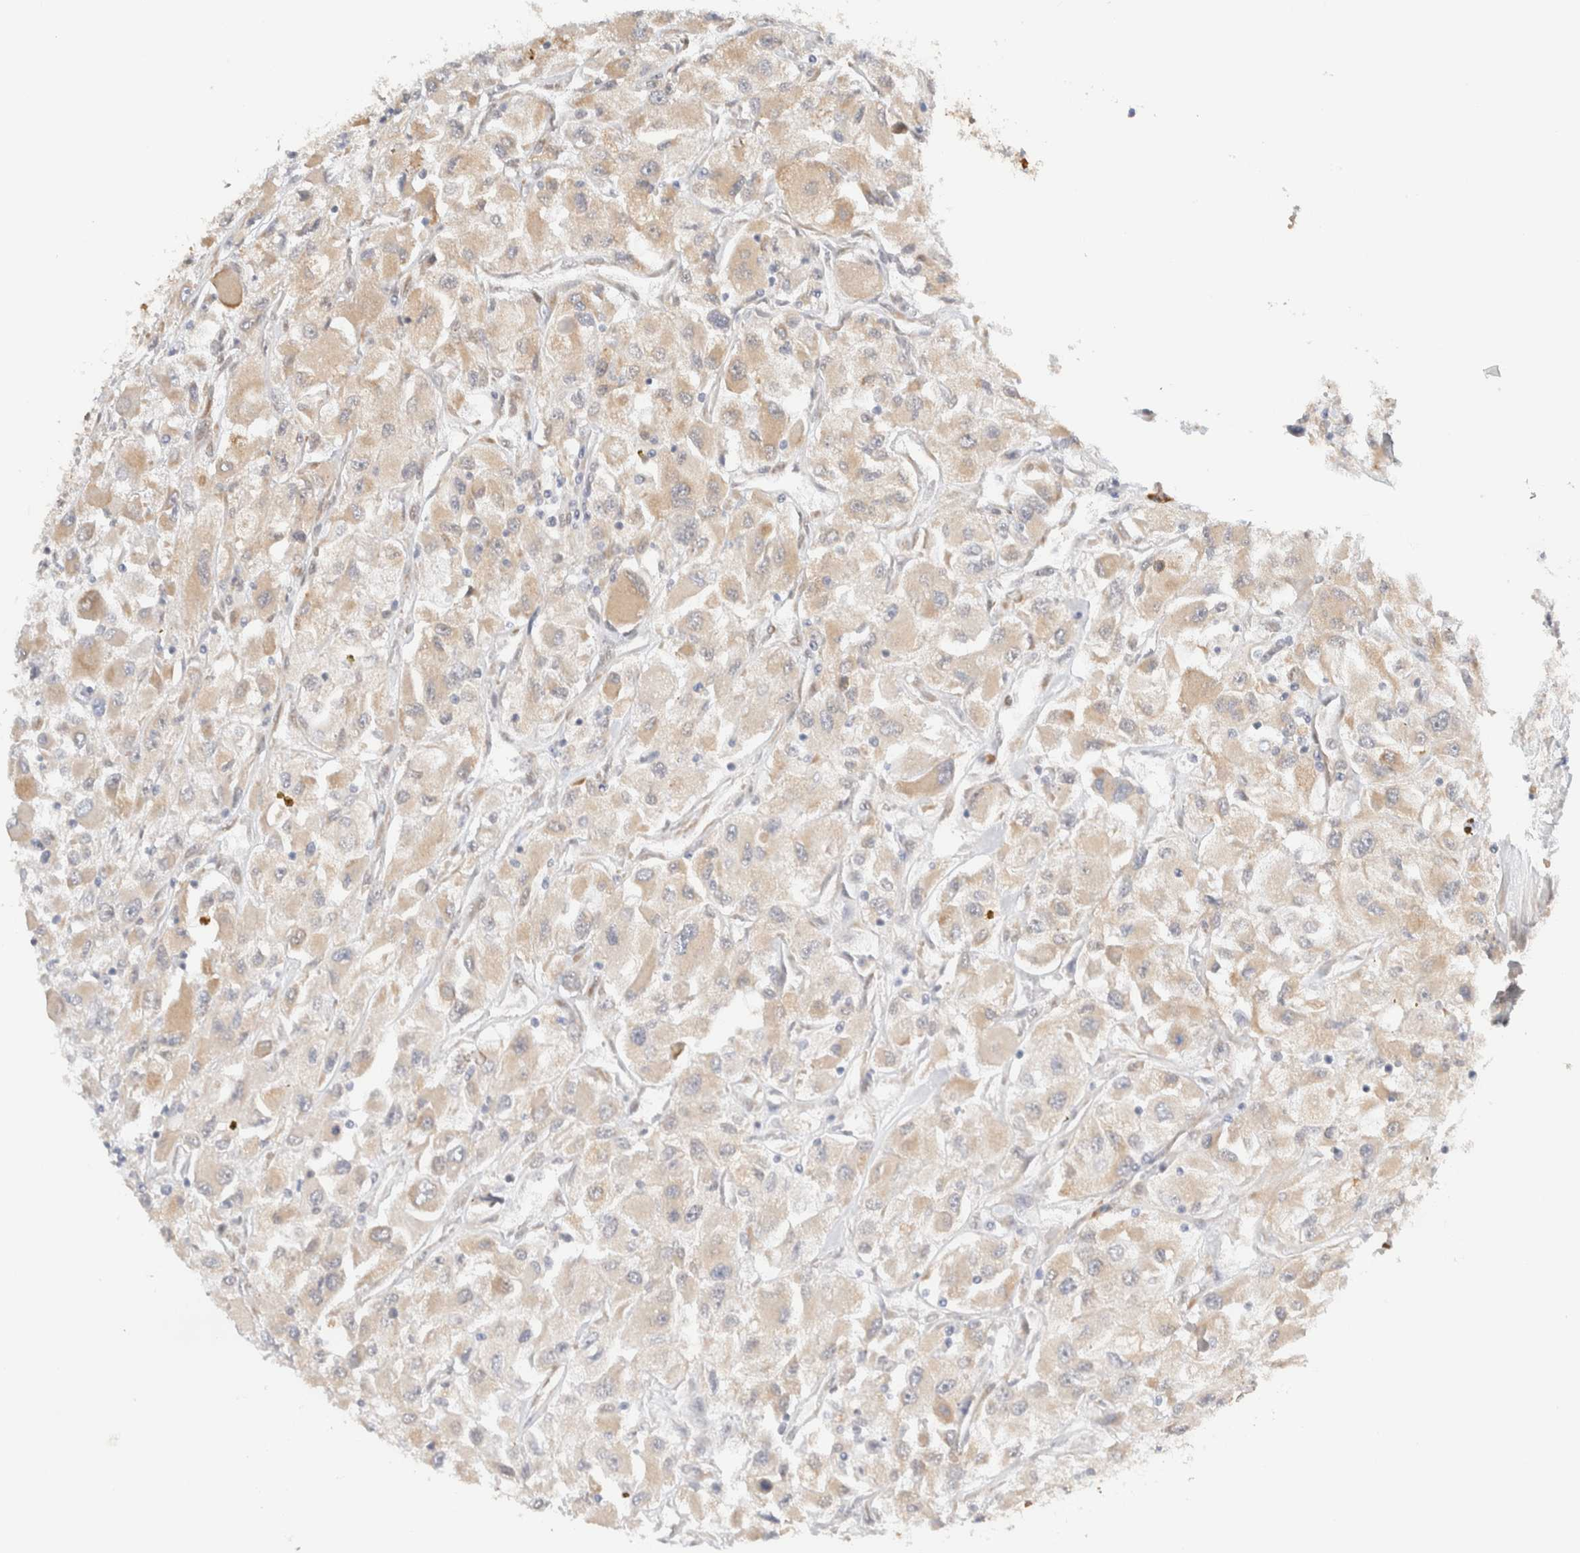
{"staining": {"intensity": "weak", "quantity": "25%-75%", "location": "cytoplasmic/membranous"}, "tissue": "renal cancer", "cell_type": "Tumor cells", "image_type": "cancer", "snomed": [{"axis": "morphology", "description": "Adenocarcinoma, NOS"}, {"axis": "topography", "description": "Kidney"}], "caption": "DAB (3,3'-diaminobenzidine) immunohistochemical staining of human renal cancer (adenocarcinoma) demonstrates weak cytoplasmic/membranous protein staining in approximately 25%-75% of tumor cells. The protein of interest is stained brown, and the nuclei are stained in blue (DAB IHC with brightfield microscopy, high magnification).", "gene": "SYVN1", "patient": {"sex": "female", "age": 52}}